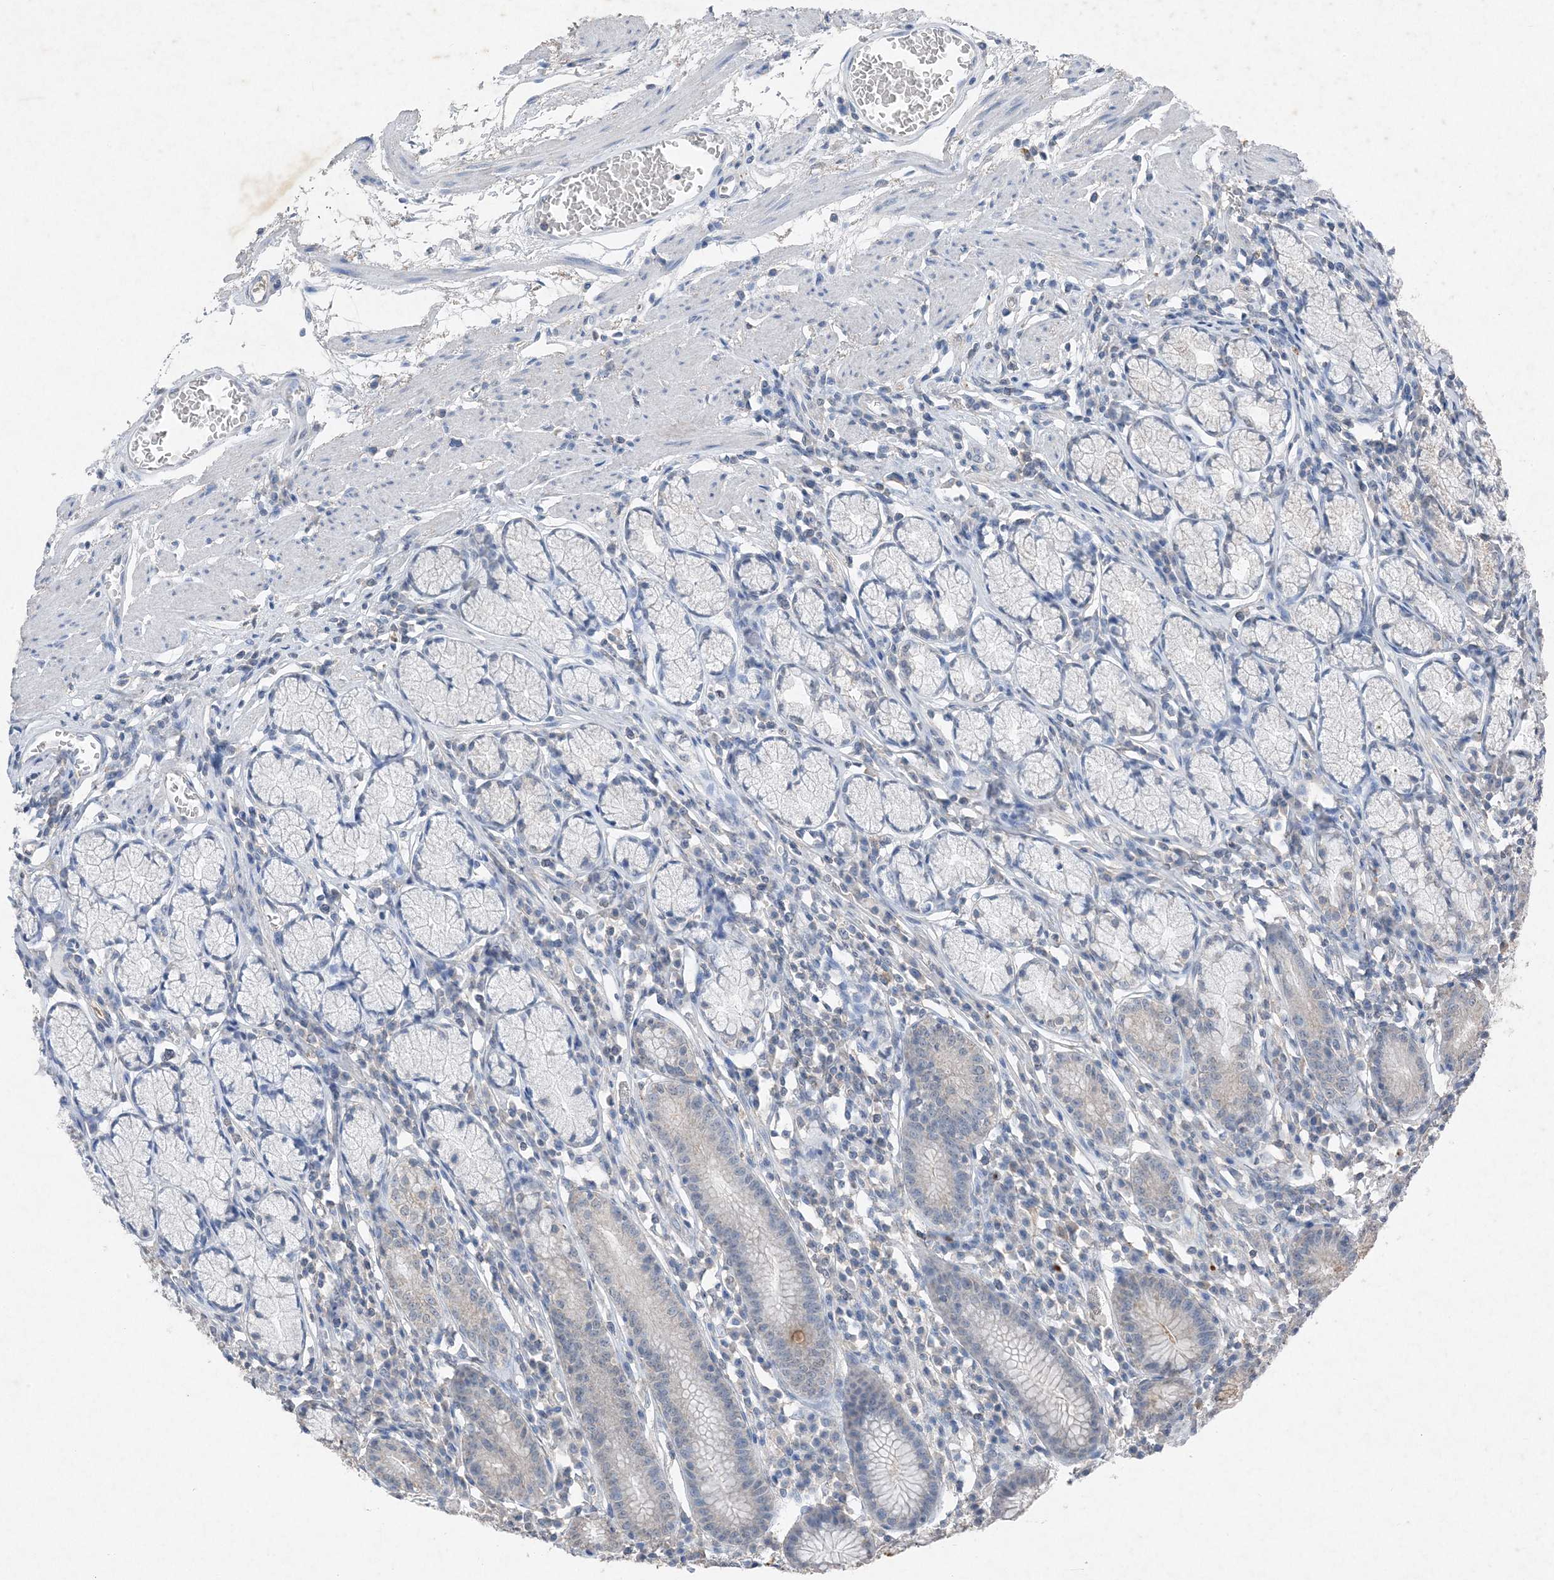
{"staining": {"intensity": "moderate", "quantity": "25%-75%", "location": "cytoplasmic/membranous"}, "tissue": "stomach", "cell_type": "Glandular cells", "image_type": "normal", "snomed": [{"axis": "morphology", "description": "Normal tissue, NOS"}, {"axis": "topography", "description": "Stomach"}], "caption": "IHC of unremarkable human stomach shows medium levels of moderate cytoplasmic/membranous staining in approximately 25%-75% of glandular cells. (Brightfield microscopy of DAB IHC at high magnification).", "gene": "FCN3", "patient": {"sex": "male", "age": 55}}